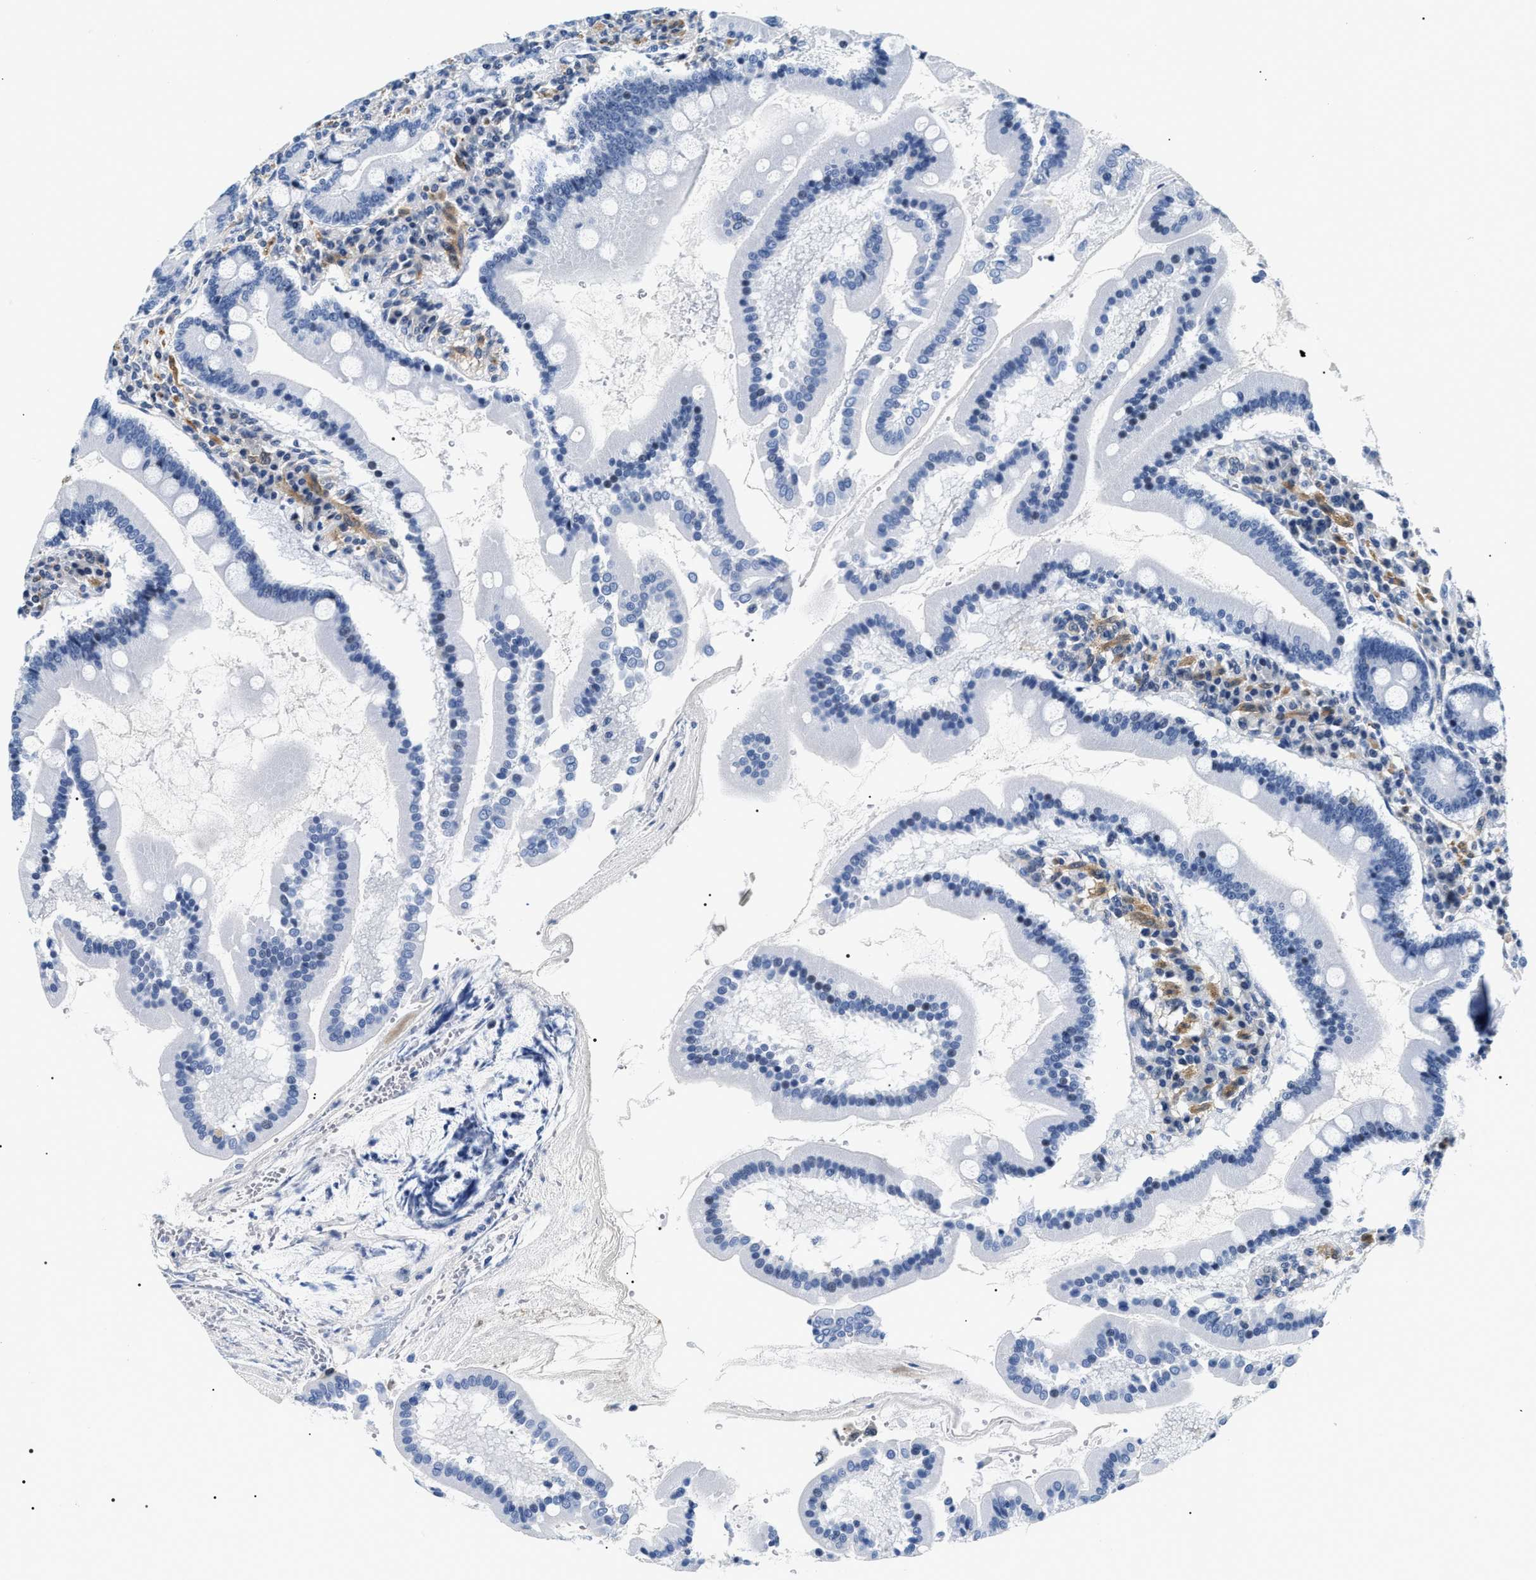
{"staining": {"intensity": "negative", "quantity": "none", "location": "none"}, "tissue": "duodenum", "cell_type": "Glandular cells", "image_type": "normal", "snomed": [{"axis": "morphology", "description": "Normal tissue, NOS"}, {"axis": "topography", "description": "Duodenum"}], "caption": "Immunohistochemistry photomicrograph of normal duodenum stained for a protein (brown), which demonstrates no expression in glandular cells.", "gene": "BAG2", "patient": {"sex": "male", "age": 50}}